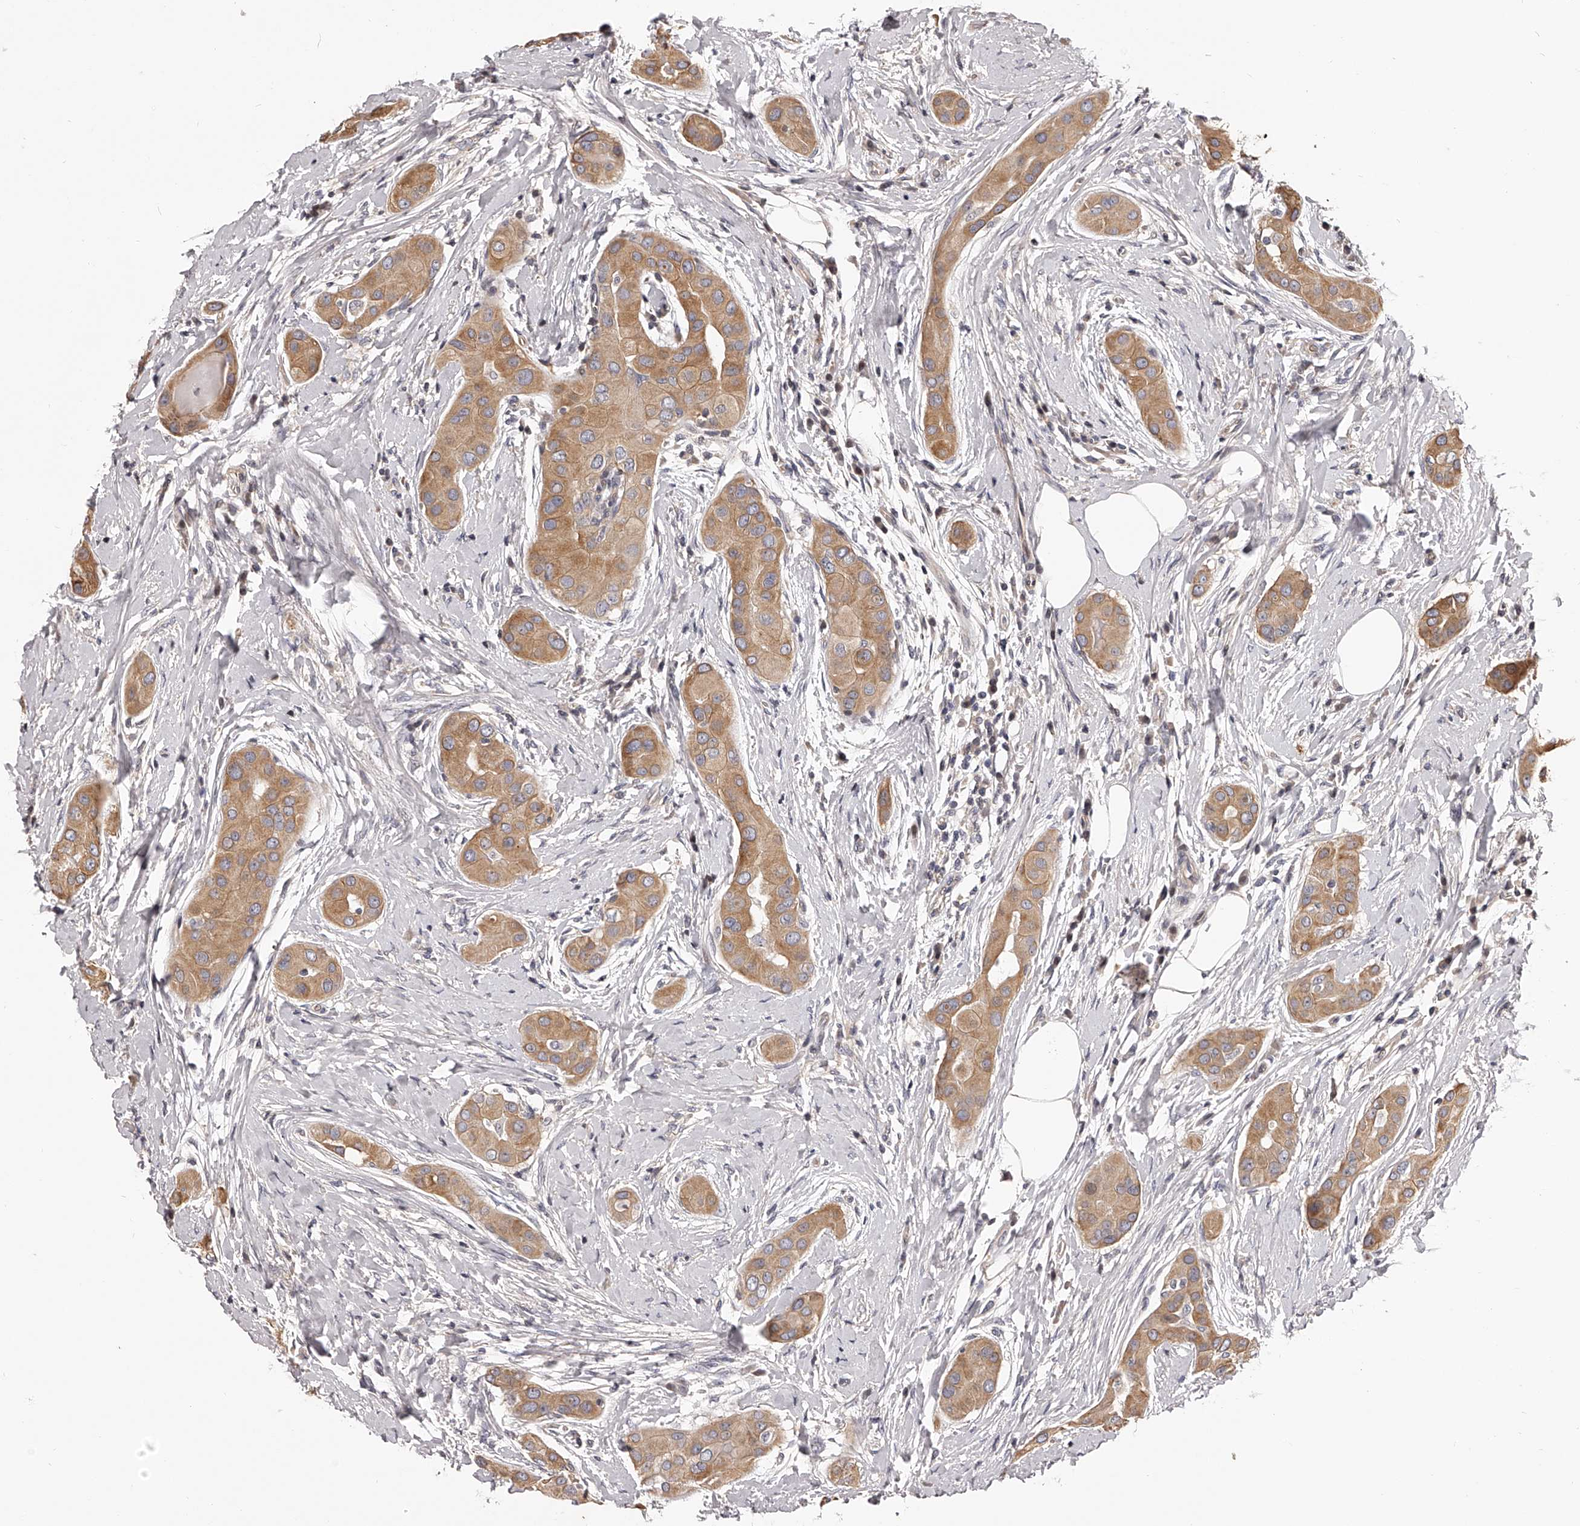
{"staining": {"intensity": "moderate", "quantity": ">75%", "location": "cytoplasmic/membranous"}, "tissue": "thyroid cancer", "cell_type": "Tumor cells", "image_type": "cancer", "snomed": [{"axis": "morphology", "description": "Papillary adenocarcinoma, NOS"}, {"axis": "topography", "description": "Thyroid gland"}], "caption": "Tumor cells show moderate cytoplasmic/membranous expression in approximately >75% of cells in thyroid cancer (papillary adenocarcinoma). (brown staining indicates protein expression, while blue staining denotes nuclei).", "gene": "PFDN2", "patient": {"sex": "male", "age": 33}}